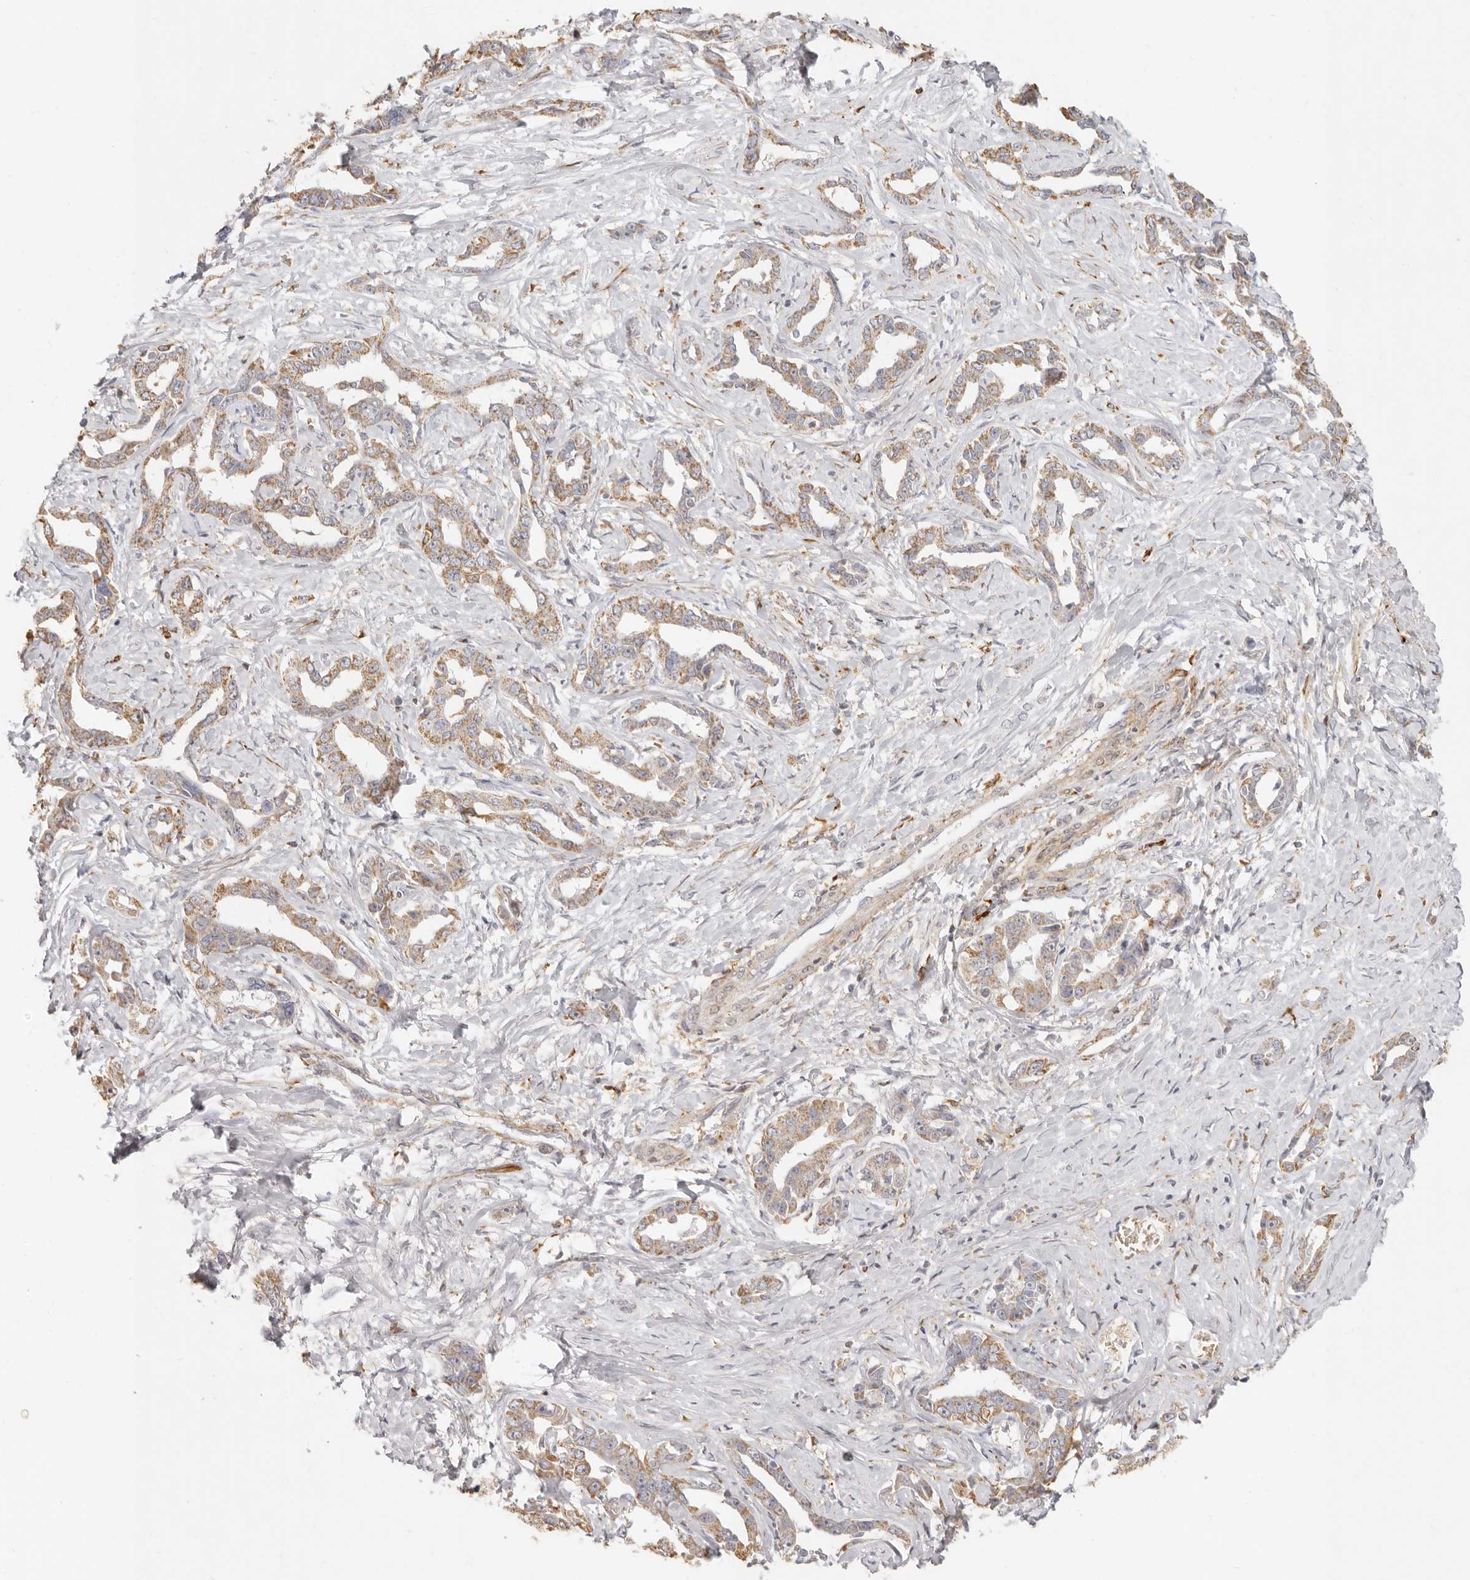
{"staining": {"intensity": "moderate", "quantity": ">75%", "location": "cytoplasmic/membranous"}, "tissue": "liver cancer", "cell_type": "Tumor cells", "image_type": "cancer", "snomed": [{"axis": "morphology", "description": "Cholangiocarcinoma"}, {"axis": "topography", "description": "Liver"}], "caption": "Protein staining demonstrates moderate cytoplasmic/membranous positivity in approximately >75% of tumor cells in liver cholangiocarcinoma.", "gene": "NIBAN1", "patient": {"sex": "male", "age": 59}}